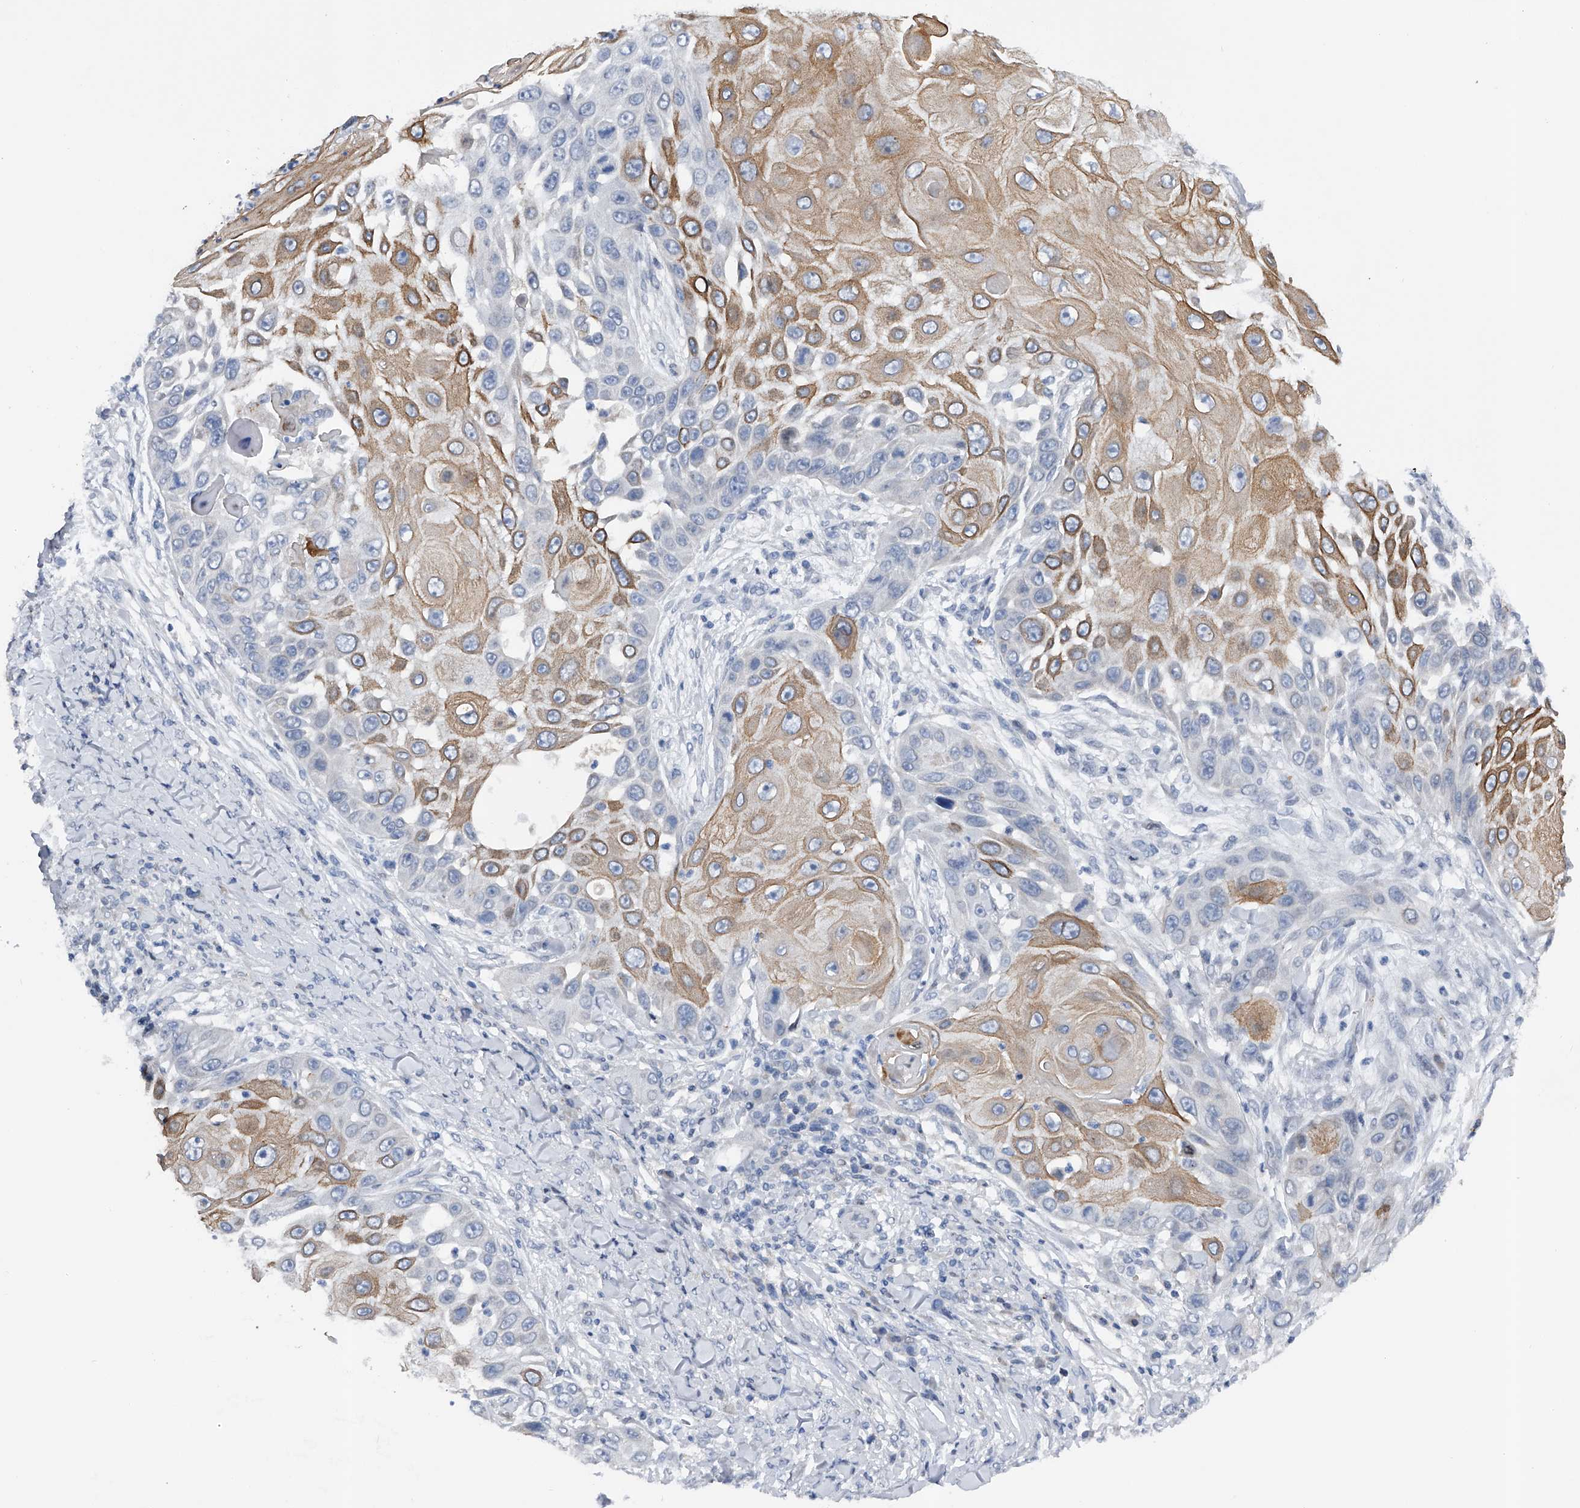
{"staining": {"intensity": "moderate", "quantity": "<25%", "location": "cytoplasmic/membranous"}, "tissue": "skin cancer", "cell_type": "Tumor cells", "image_type": "cancer", "snomed": [{"axis": "morphology", "description": "Squamous cell carcinoma, NOS"}, {"axis": "topography", "description": "Skin"}], "caption": "Human skin cancer (squamous cell carcinoma) stained with a protein marker exhibits moderate staining in tumor cells.", "gene": "RWDD2A", "patient": {"sex": "female", "age": 44}}